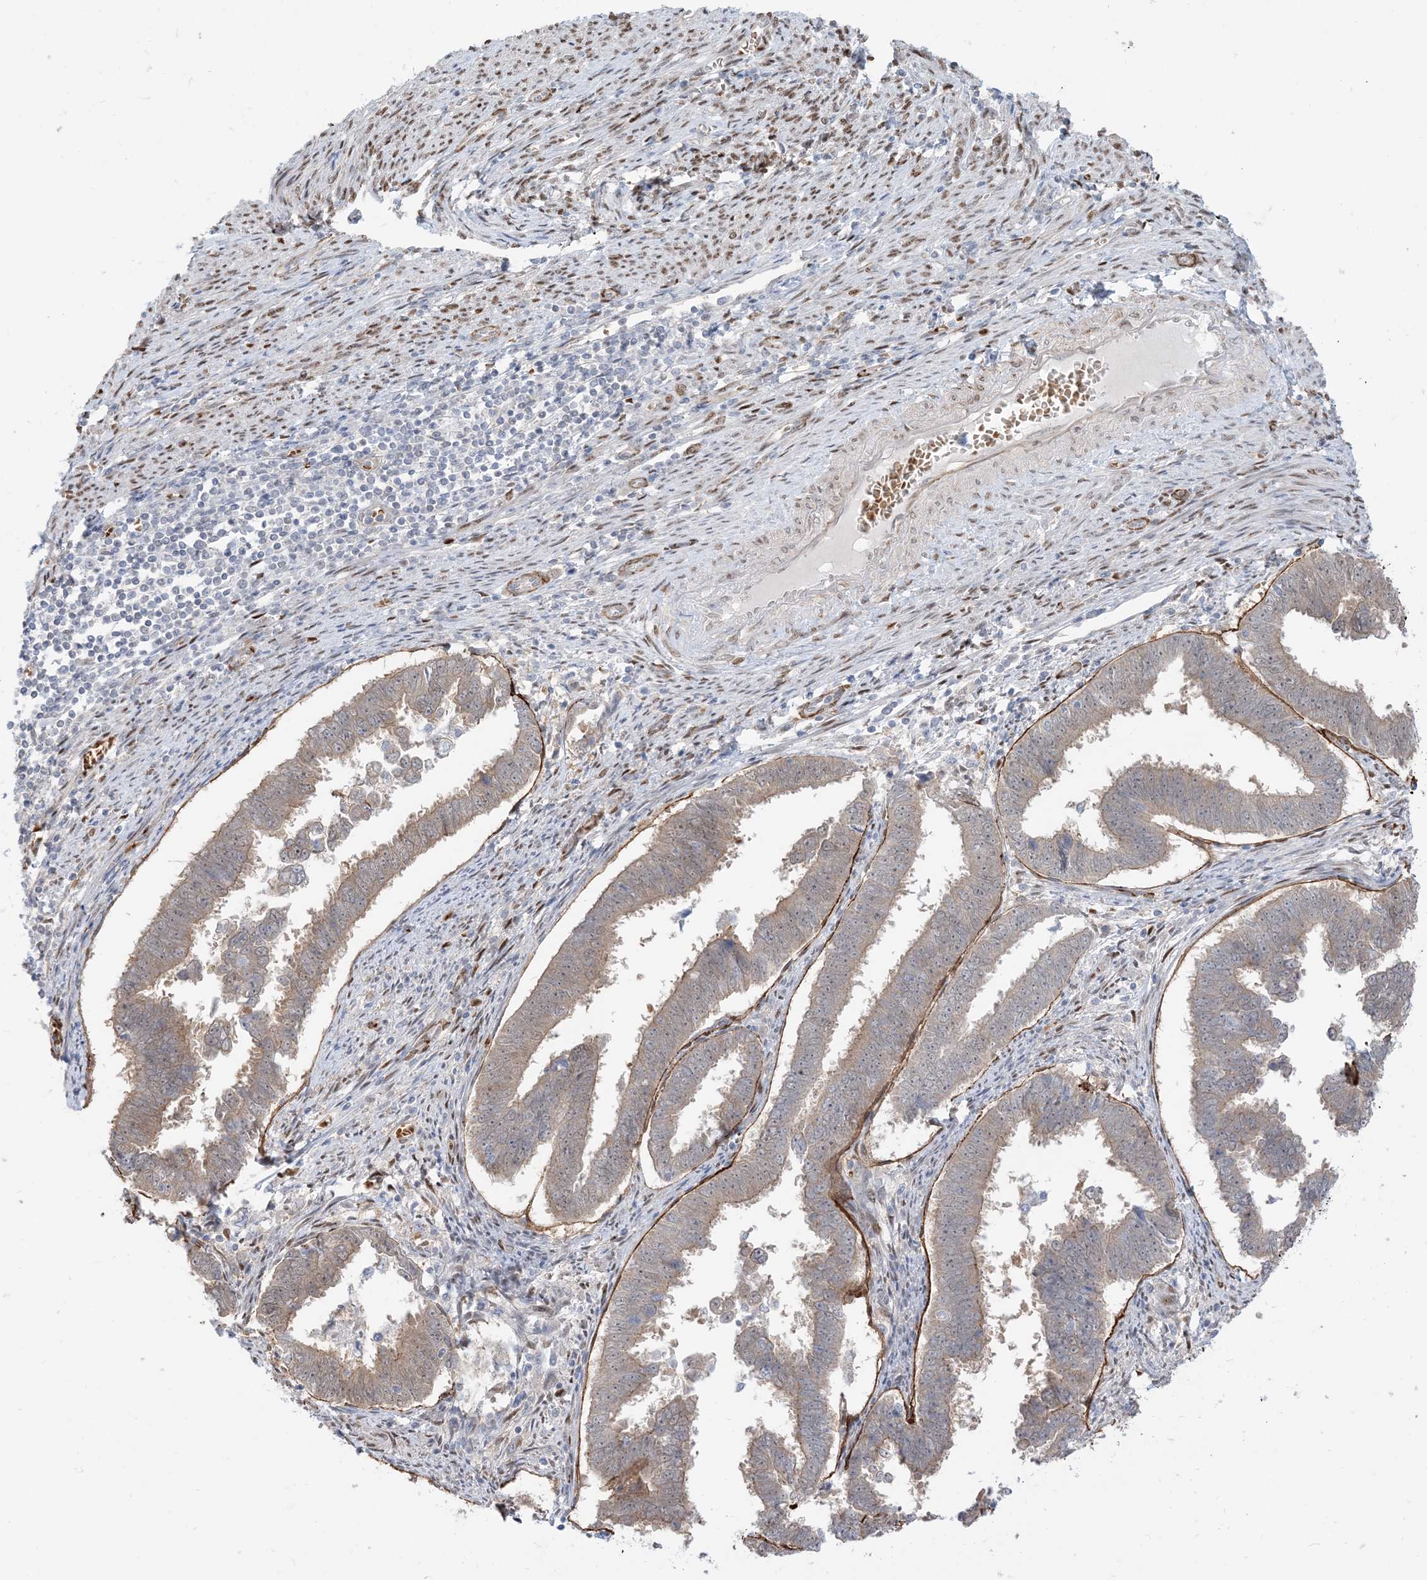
{"staining": {"intensity": "weak", "quantity": "<25%", "location": "cytoplasmic/membranous"}, "tissue": "endometrial cancer", "cell_type": "Tumor cells", "image_type": "cancer", "snomed": [{"axis": "morphology", "description": "Adenocarcinoma, NOS"}, {"axis": "topography", "description": "Endometrium"}], "caption": "Tumor cells are negative for protein expression in human endometrial adenocarcinoma. (Stains: DAB (3,3'-diaminobenzidine) immunohistochemistry with hematoxylin counter stain, Microscopy: brightfield microscopy at high magnification).", "gene": "RIN1", "patient": {"sex": "female", "age": 75}}